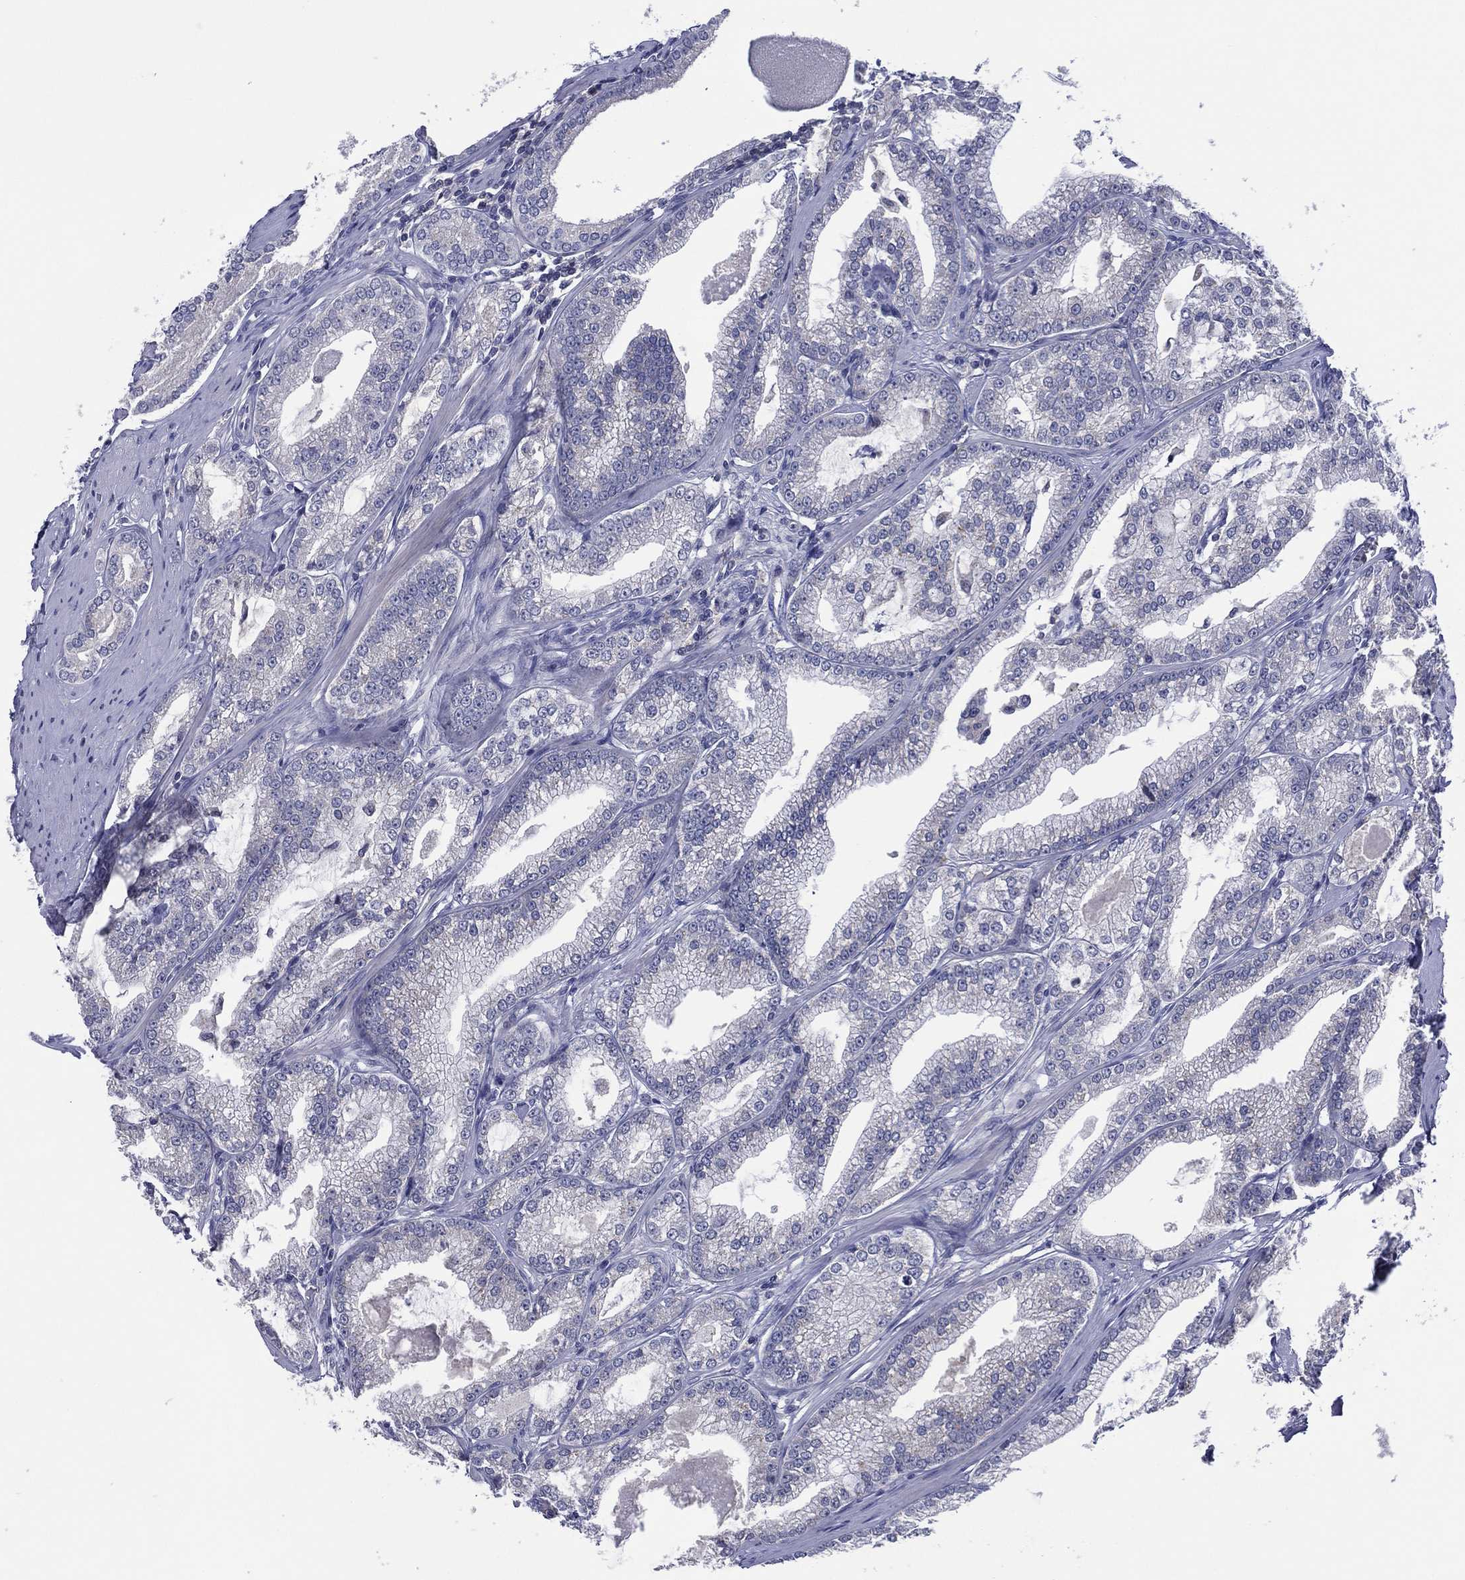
{"staining": {"intensity": "negative", "quantity": "none", "location": "none"}, "tissue": "prostate cancer", "cell_type": "Tumor cells", "image_type": "cancer", "snomed": [{"axis": "morphology", "description": "Adenocarcinoma, High grade"}, {"axis": "topography", "description": "Prostate and seminal vesicle, NOS"}], "caption": "Protein analysis of prostate adenocarcinoma (high-grade) exhibits no significant expression in tumor cells. Nuclei are stained in blue.", "gene": "TRIM31", "patient": {"sex": "male", "age": 62}}